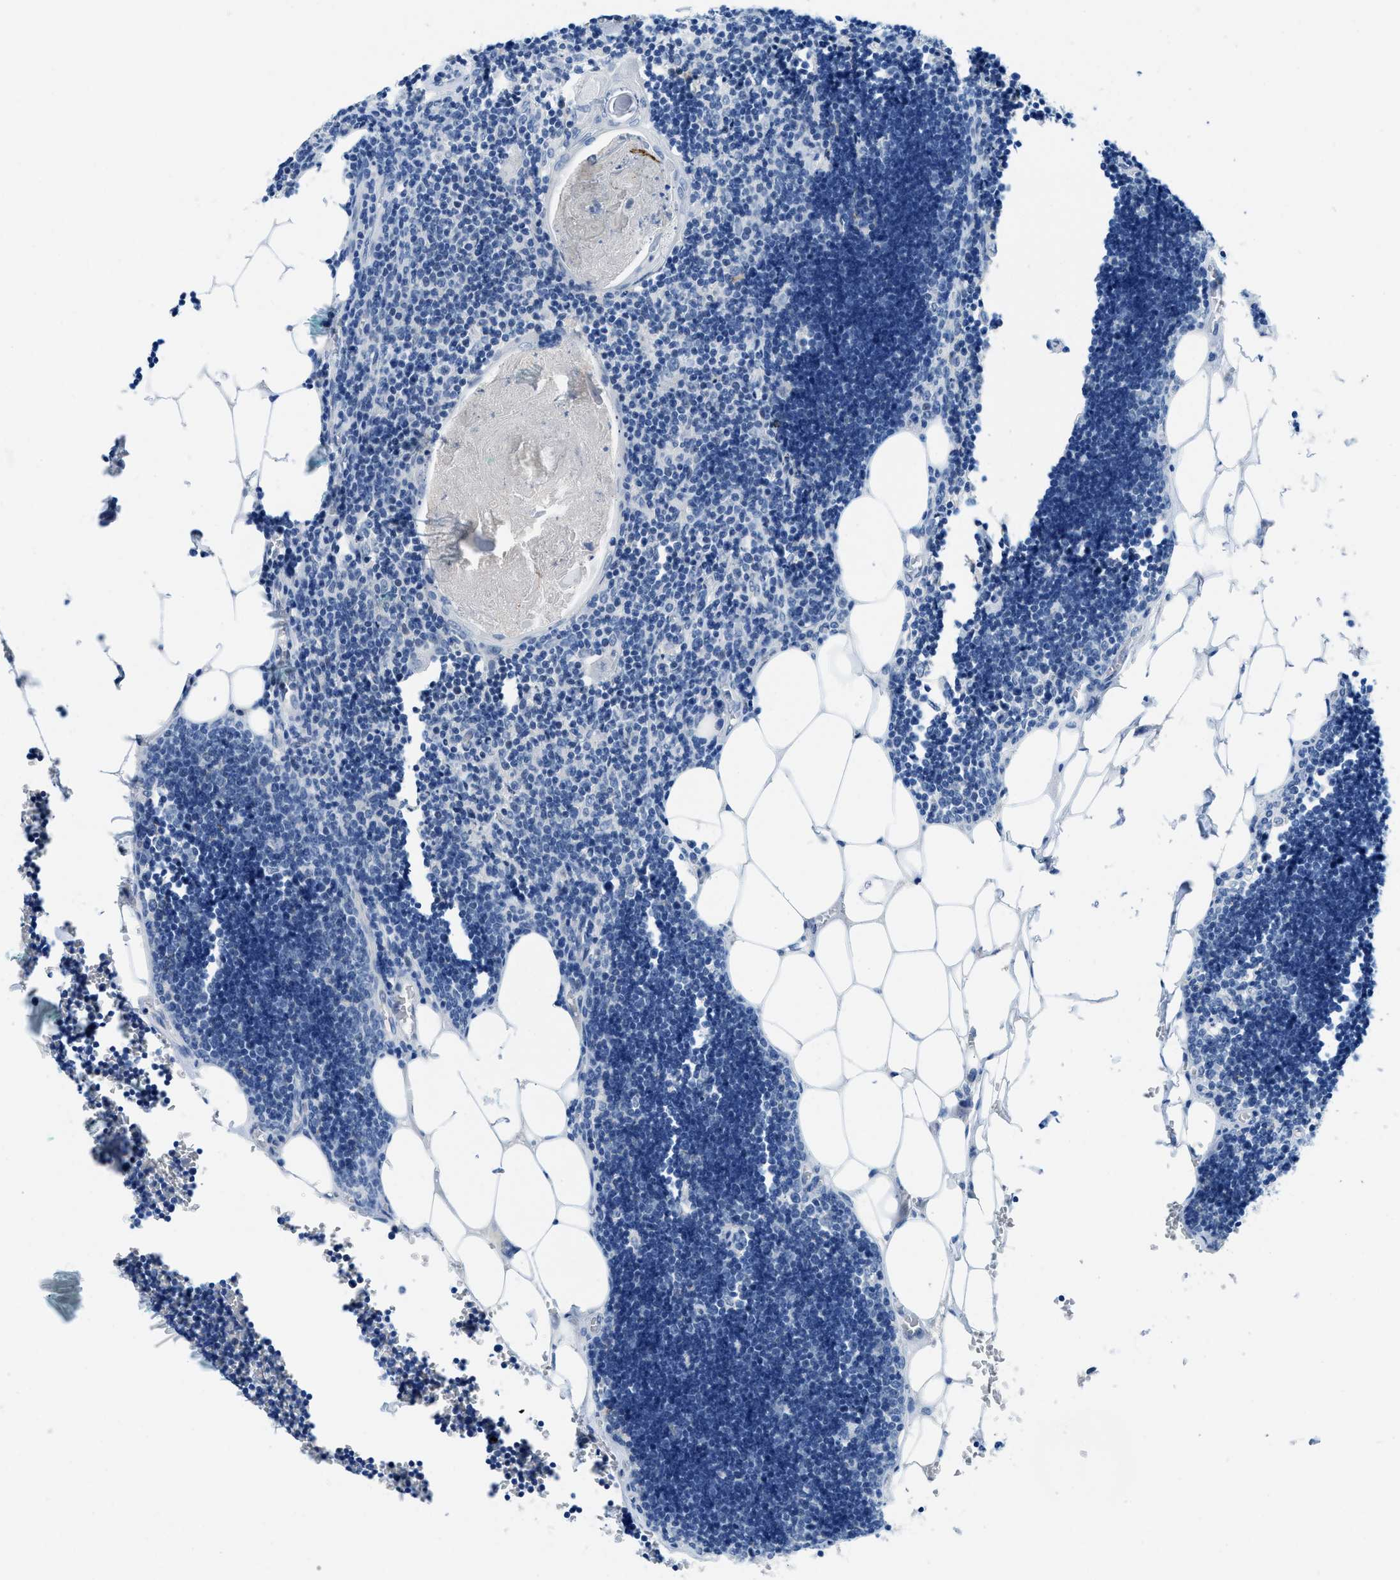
{"staining": {"intensity": "negative", "quantity": "none", "location": "none"}, "tissue": "lymph node", "cell_type": "Germinal center cells", "image_type": "normal", "snomed": [{"axis": "morphology", "description": "Normal tissue, NOS"}, {"axis": "topography", "description": "Lymph node"}], "caption": "The histopathology image reveals no staining of germinal center cells in unremarkable lymph node. (DAB immunohistochemistry (IHC) visualized using brightfield microscopy, high magnification).", "gene": "MBL2", "patient": {"sex": "male", "age": 33}}